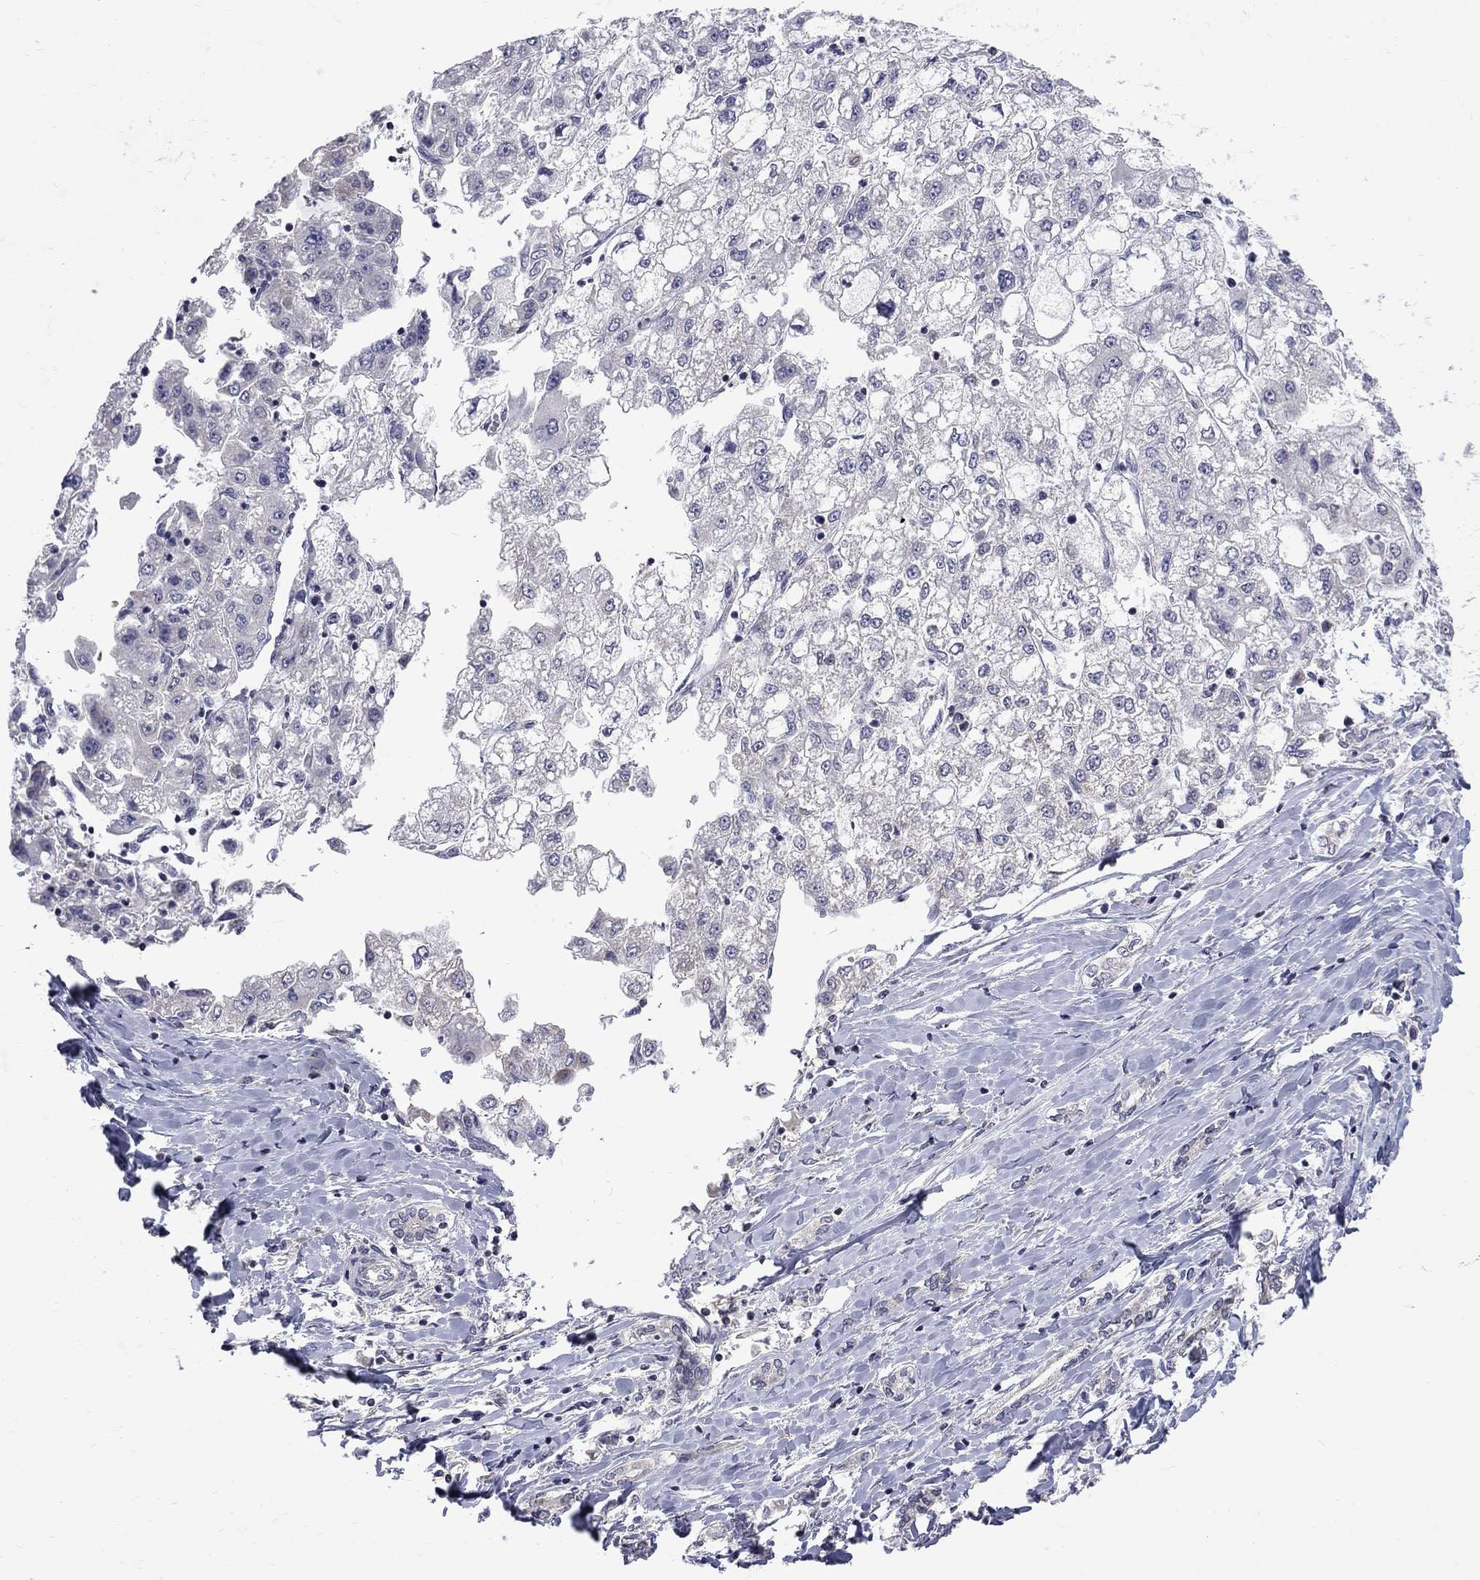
{"staining": {"intensity": "negative", "quantity": "none", "location": "none"}, "tissue": "liver cancer", "cell_type": "Tumor cells", "image_type": "cancer", "snomed": [{"axis": "morphology", "description": "Carcinoma, Hepatocellular, NOS"}, {"axis": "topography", "description": "Liver"}], "caption": "Hepatocellular carcinoma (liver) was stained to show a protein in brown. There is no significant positivity in tumor cells.", "gene": "SH2B1", "patient": {"sex": "male", "age": 40}}